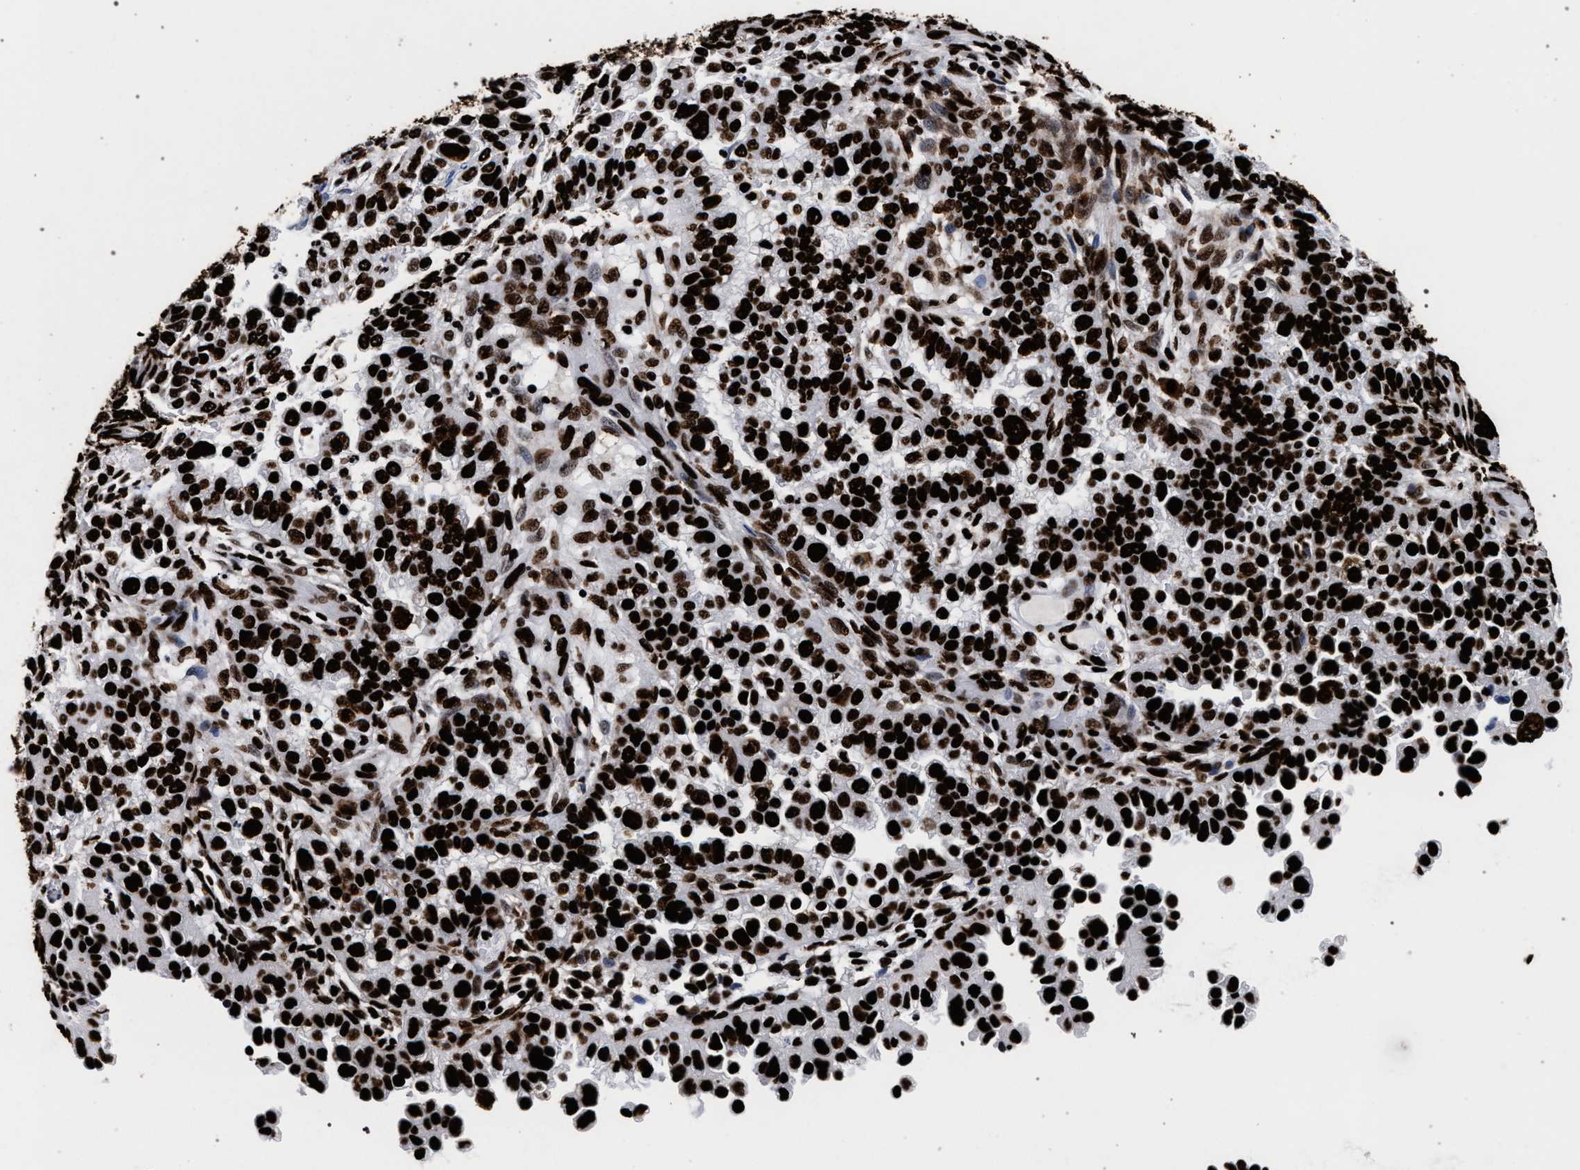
{"staining": {"intensity": "strong", "quantity": ">75%", "location": "nuclear"}, "tissue": "endometrial cancer", "cell_type": "Tumor cells", "image_type": "cancer", "snomed": [{"axis": "morphology", "description": "Adenocarcinoma, NOS"}, {"axis": "topography", "description": "Endometrium"}], "caption": "A high amount of strong nuclear staining is appreciated in about >75% of tumor cells in adenocarcinoma (endometrial) tissue.", "gene": "HNRNPA1", "patient": {"sex": "female", "age": 85}}